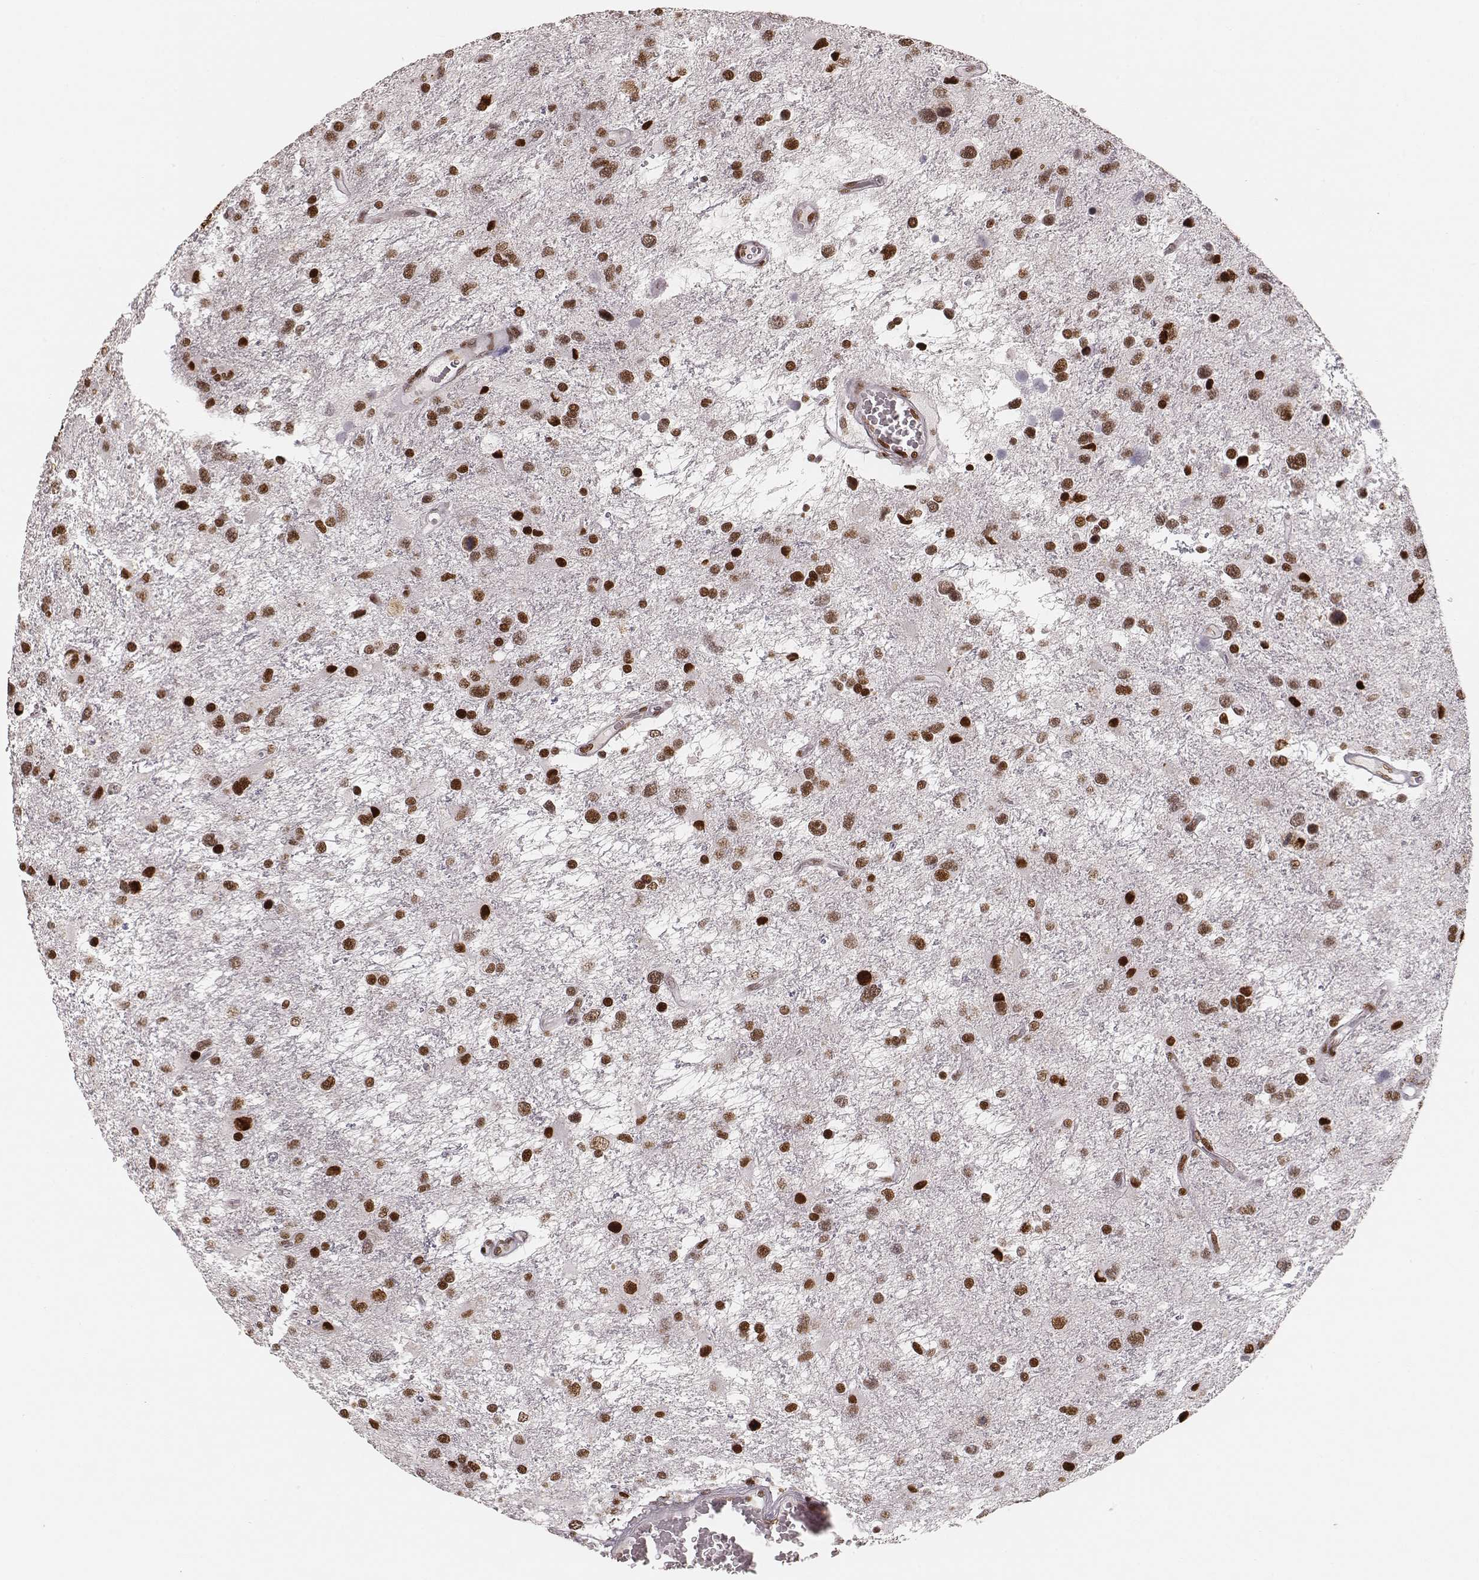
{"staining": {"intensity": "moderate", "quantity": ">75%", "location": "nuclear"}, "tissue": "glioma", "cell_type": "Tumor cells", "image_type": "cancer", "snomed": [{"axis": "morphology", "description": "Glioma, malignant, NOS"}, {"axis": "morphology", "description": "Glioma, malignant, High grade"}, {"axis": "topography", "description": "Brain"}], "caption": "An immunohistochemistry photomicrograph of neoplastic tissue is shown. Protein staining in brown shows moderate nuclear positivity in malignant glioma (high-grade) within tumor cells.", "gene": "HNRNPC", "patient": {"sex": "female", "age": 71}}